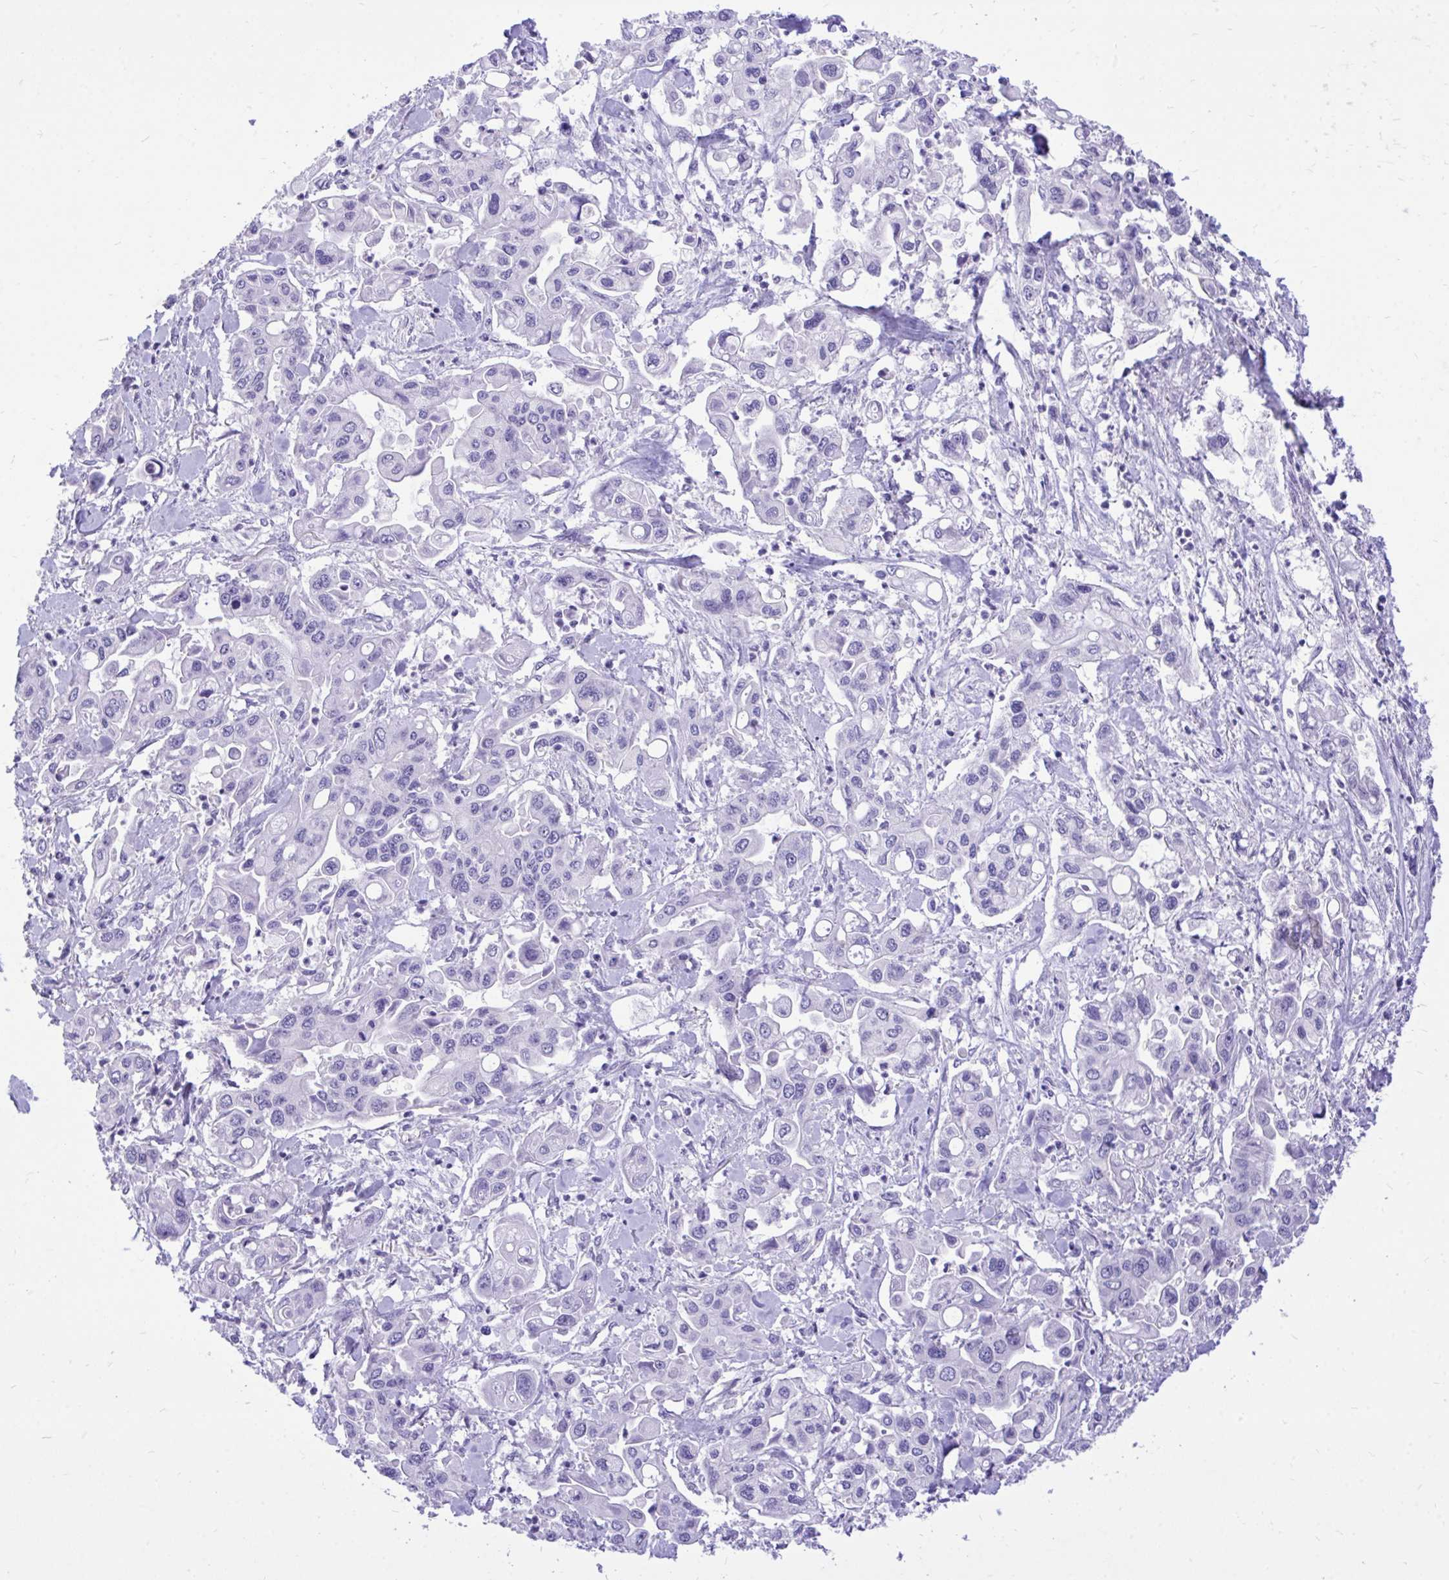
{"staining": {"intensity": "negative", "quantity": "none", "location": "none"}, "tissue": "pancreatic cancer", "cell_type": "Tumor cells", "image_type": "cancer", "snomed": [{"axis": "morphology", "description": "Adenocarcinoma, NOS"}, {"axis": "topography", "description": "Pancreas"}], "caption": "Protein analysis of adenocarcinoma (pancreatic) reveals no significant expression in tumor cells.", "gene": "MON1A", "patient": {"sex": "male", "age": 62}}